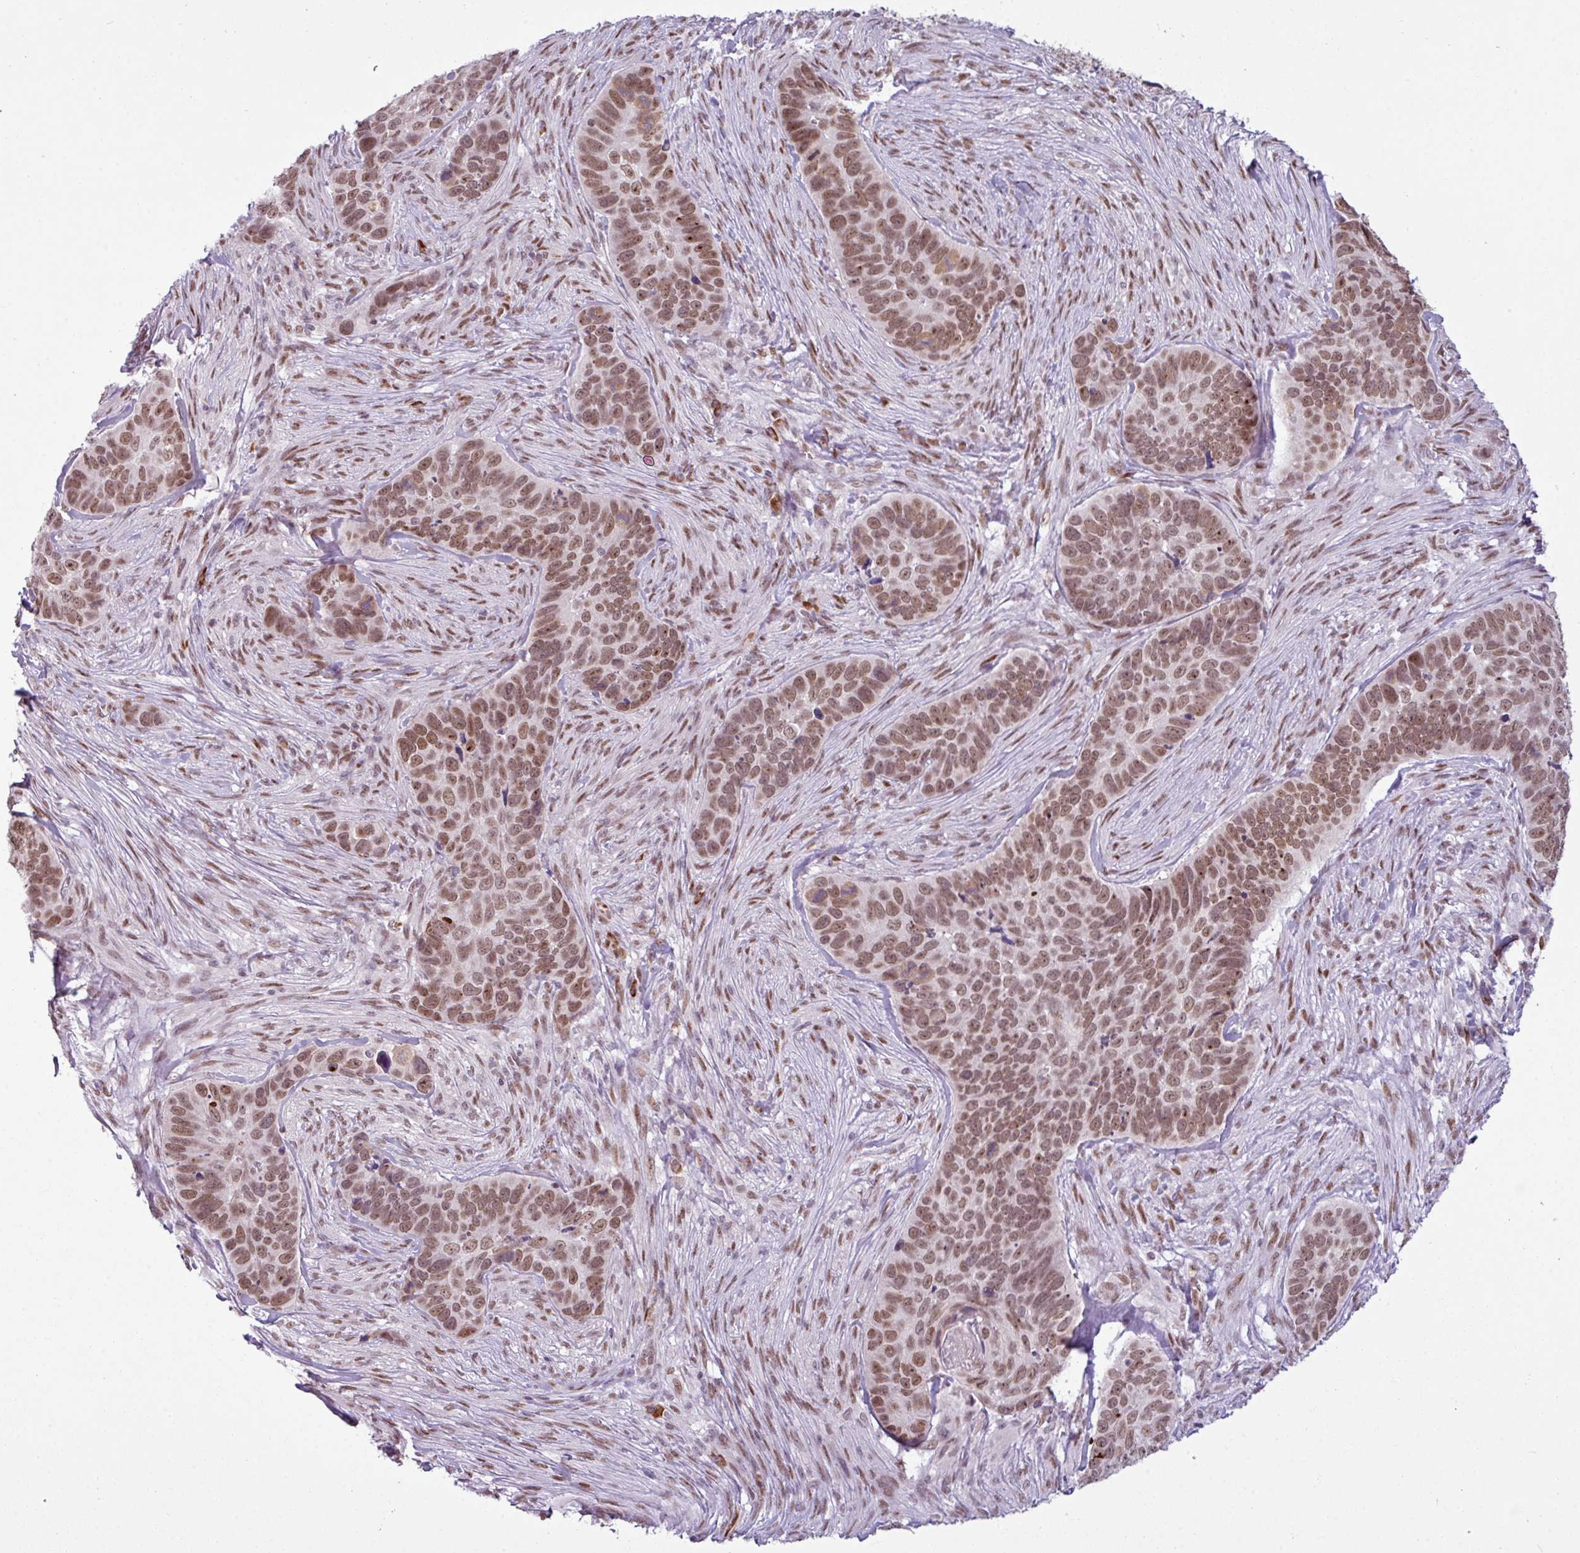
{"staining": {"intensity": "moderate", "quantity": ">75%", "location": "nuclear"}, "tissue": "skin cancer", "cell_type": "Tumor cells", "image_type": "cancer", "snomed": [{"axis": "morphology", "description": "Basal cell carcinoma"}, {"axis": "topography", "description": "Skin"}], "caption": "A high-resolution image shows IHC staining of basal cell carcinoma (skin), which demonstrates moderate nuclear expression in approximately >75% of tumor cells. (Stains: DAB in brown, nuclei in blue, Microscopy: brightfield microscopy at high magnification).", "gene": "PRDM5", "patient": {"sex": "female", "age": 82}}